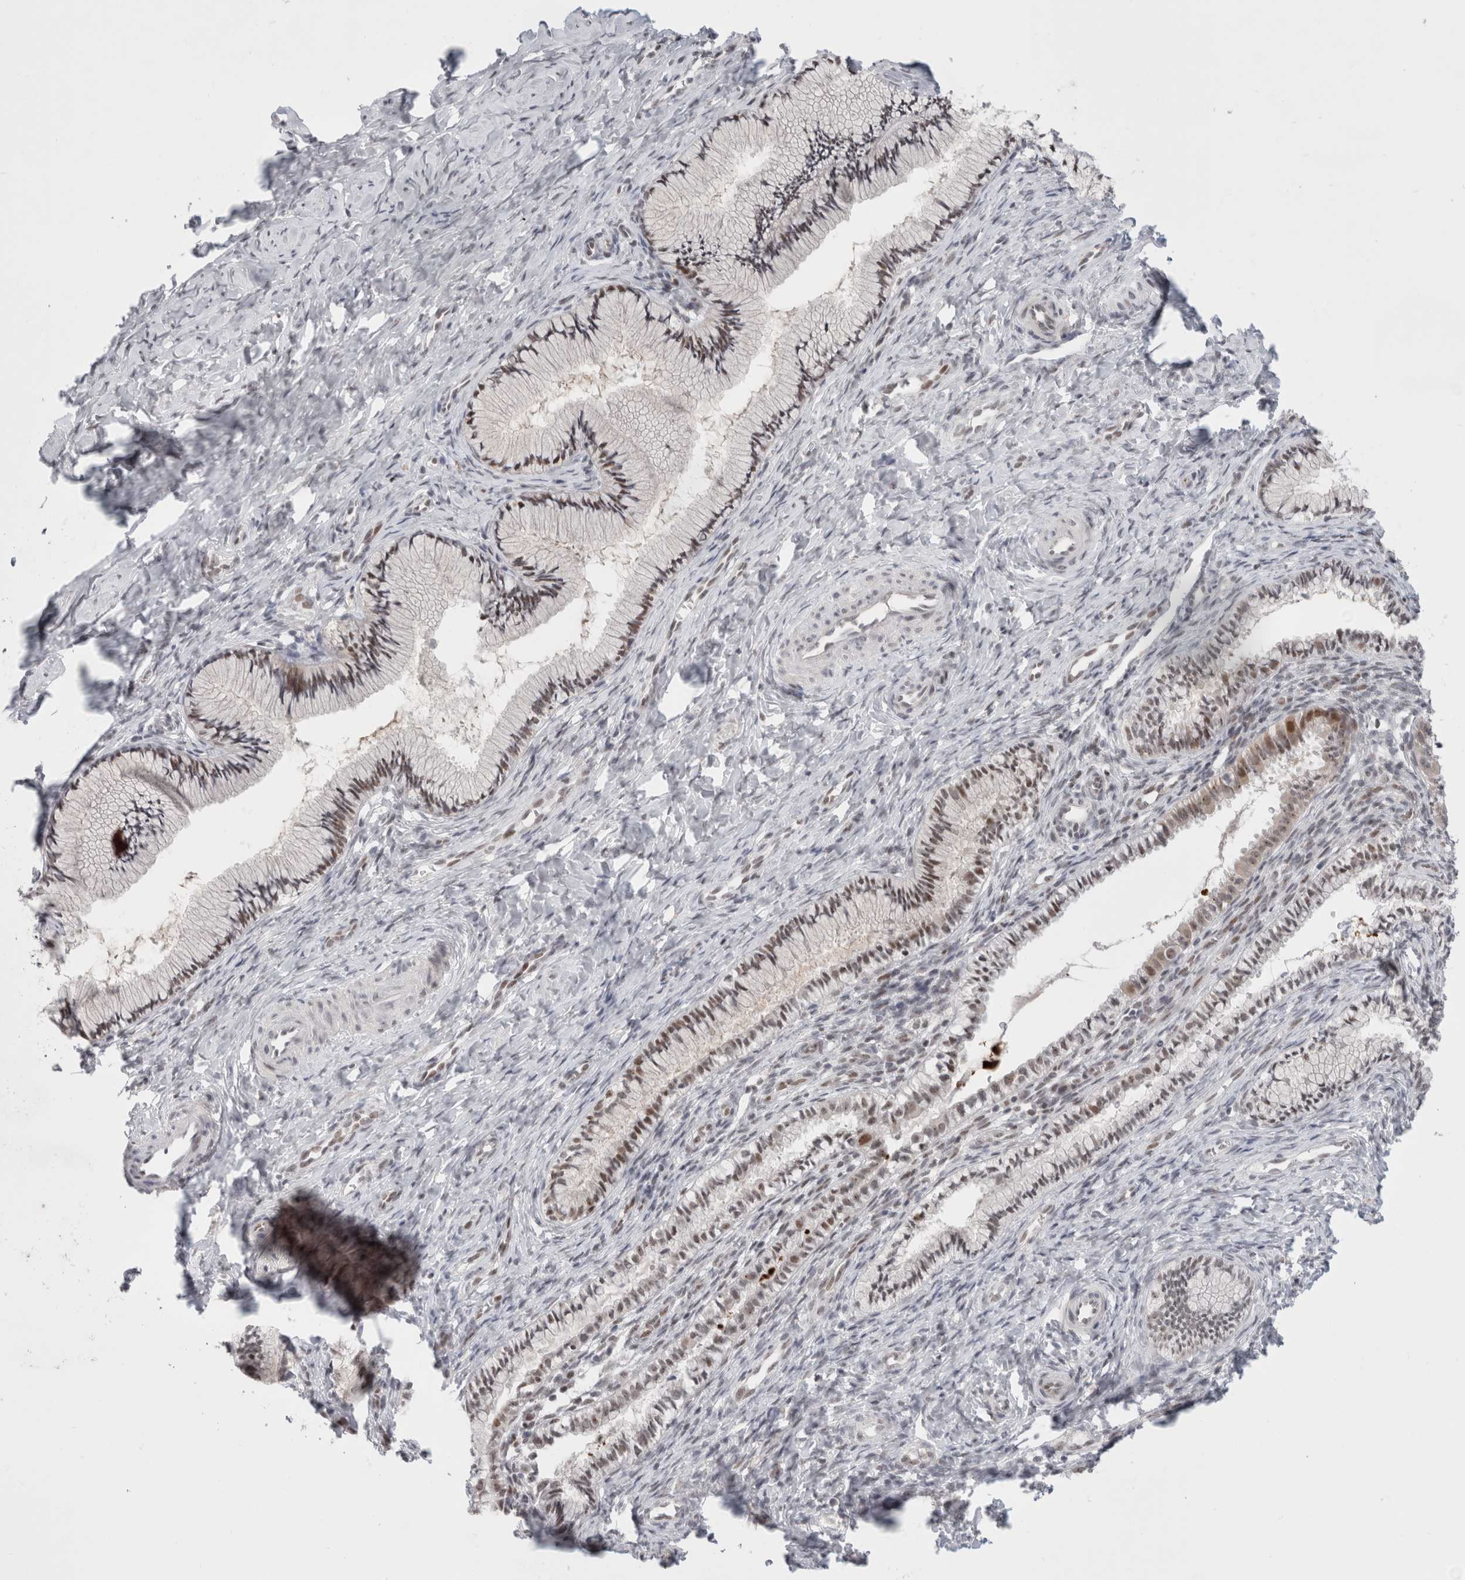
{"staining": {"intensity": "moderate", "quantity": "25%-75%", "location": "nuclear"}, "tissue": "cervix", "cell_type": "Glandular cells", "image_type": "normal", "snomed": [{"axis": "morphology", "description": "Normal tissue, NOS"}, {"axis": "topography", "description": "Cervix"}], "caption": "An immunohistochemistry photomicrograph of unremarkable tissue is shown. Protein staining in brown labels moderate nuclear positivity in cervix within glandular cells.", "gene": "SENP6", "patient": {"sex": "female", "age": 27}}